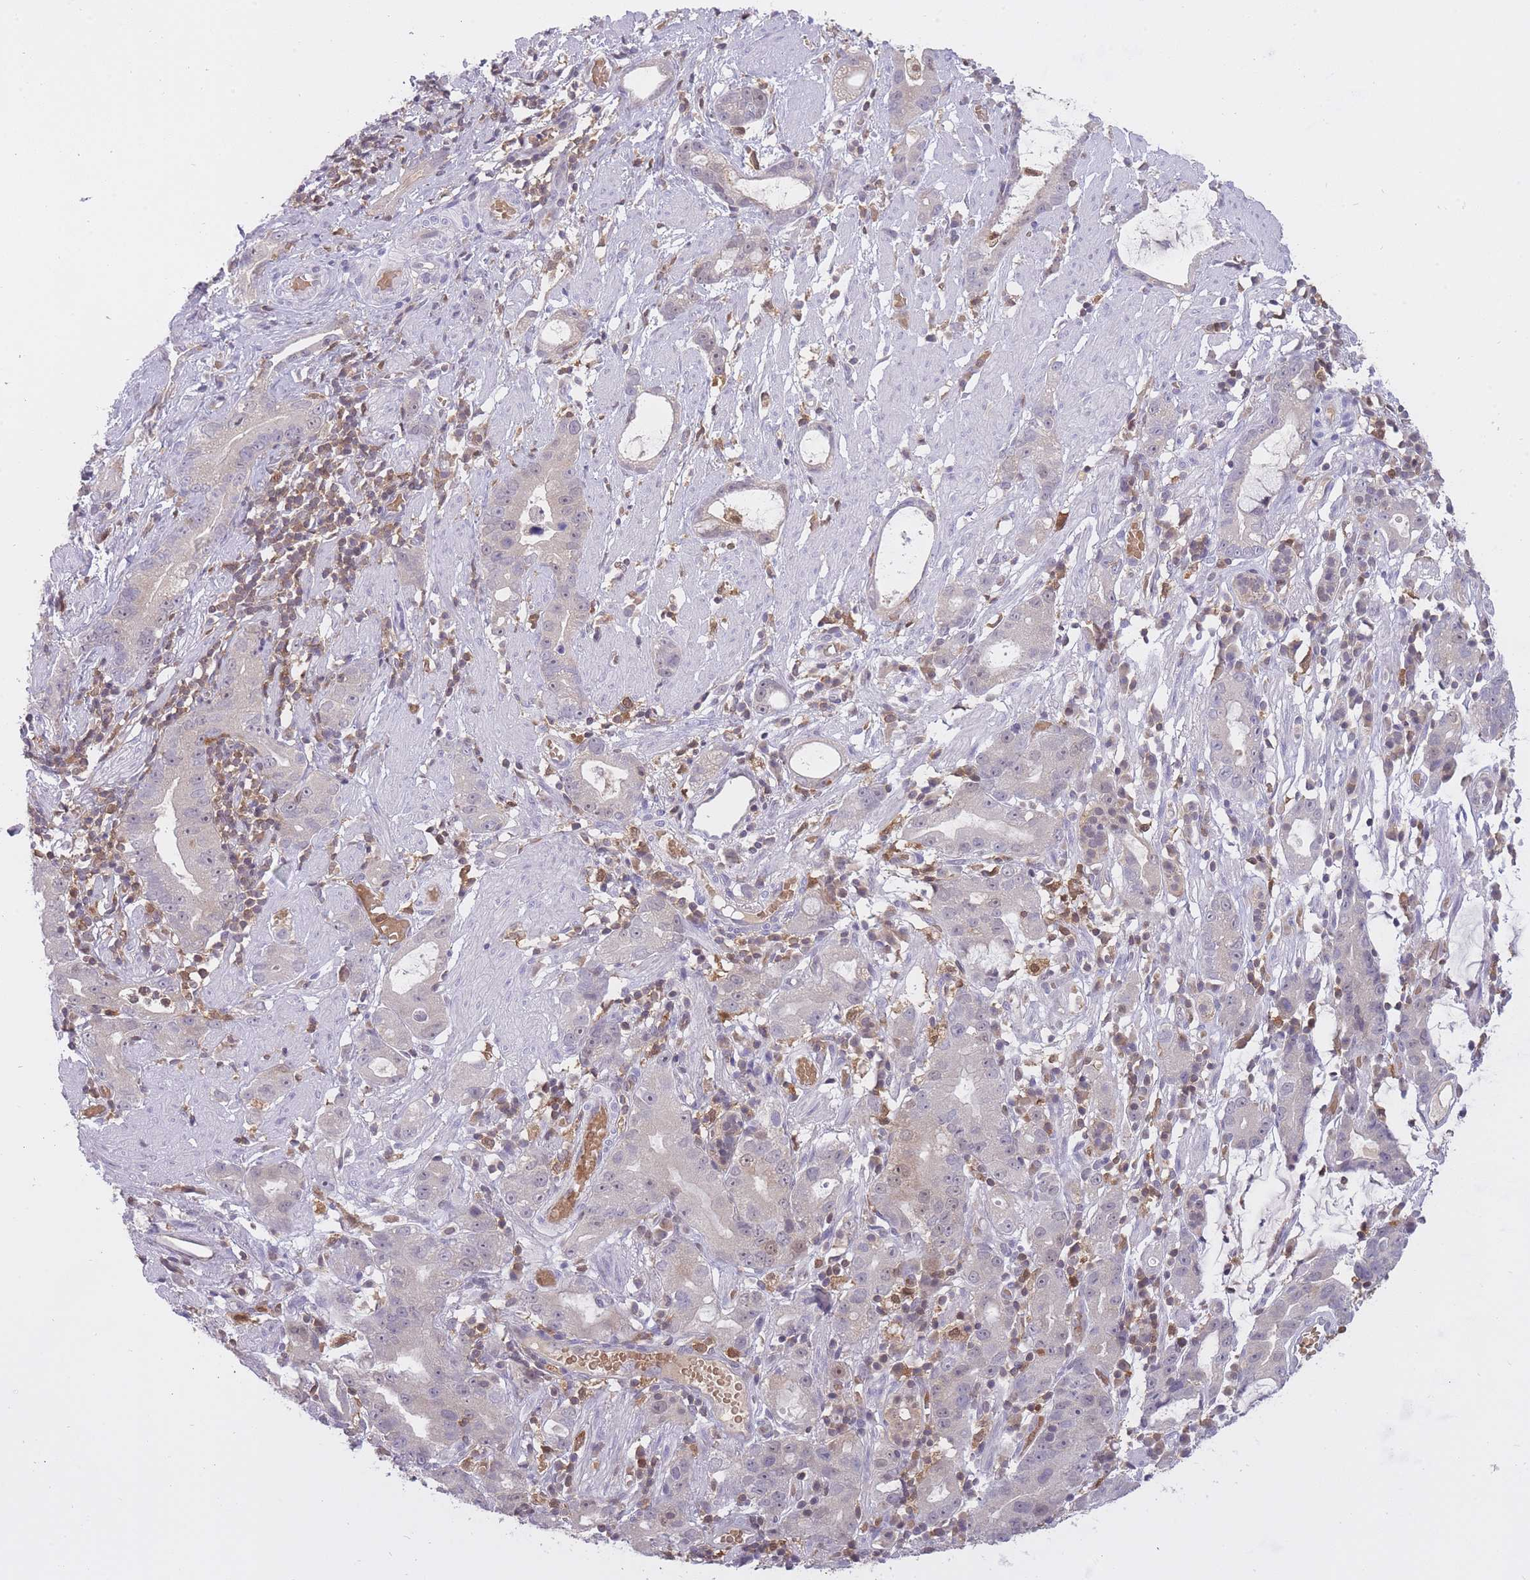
{"staining": {"intensity": "weak", "quantity": "<25%", "location": "nuclear"}, "tissue": "stomach cancer", "cell_type": "Tumor cells", "image_type": "cancer", "snomed": [{"axis": "morphology", "description": "Adenocarcinoma, NOS"}, {"axis": "topography", "description": "Stomach"}], "caption": "Tumor cells show no significant protein positivity in stomach cancer.", "gene": "CXorf38", "patient": {"sex": "male", "age": 55}}